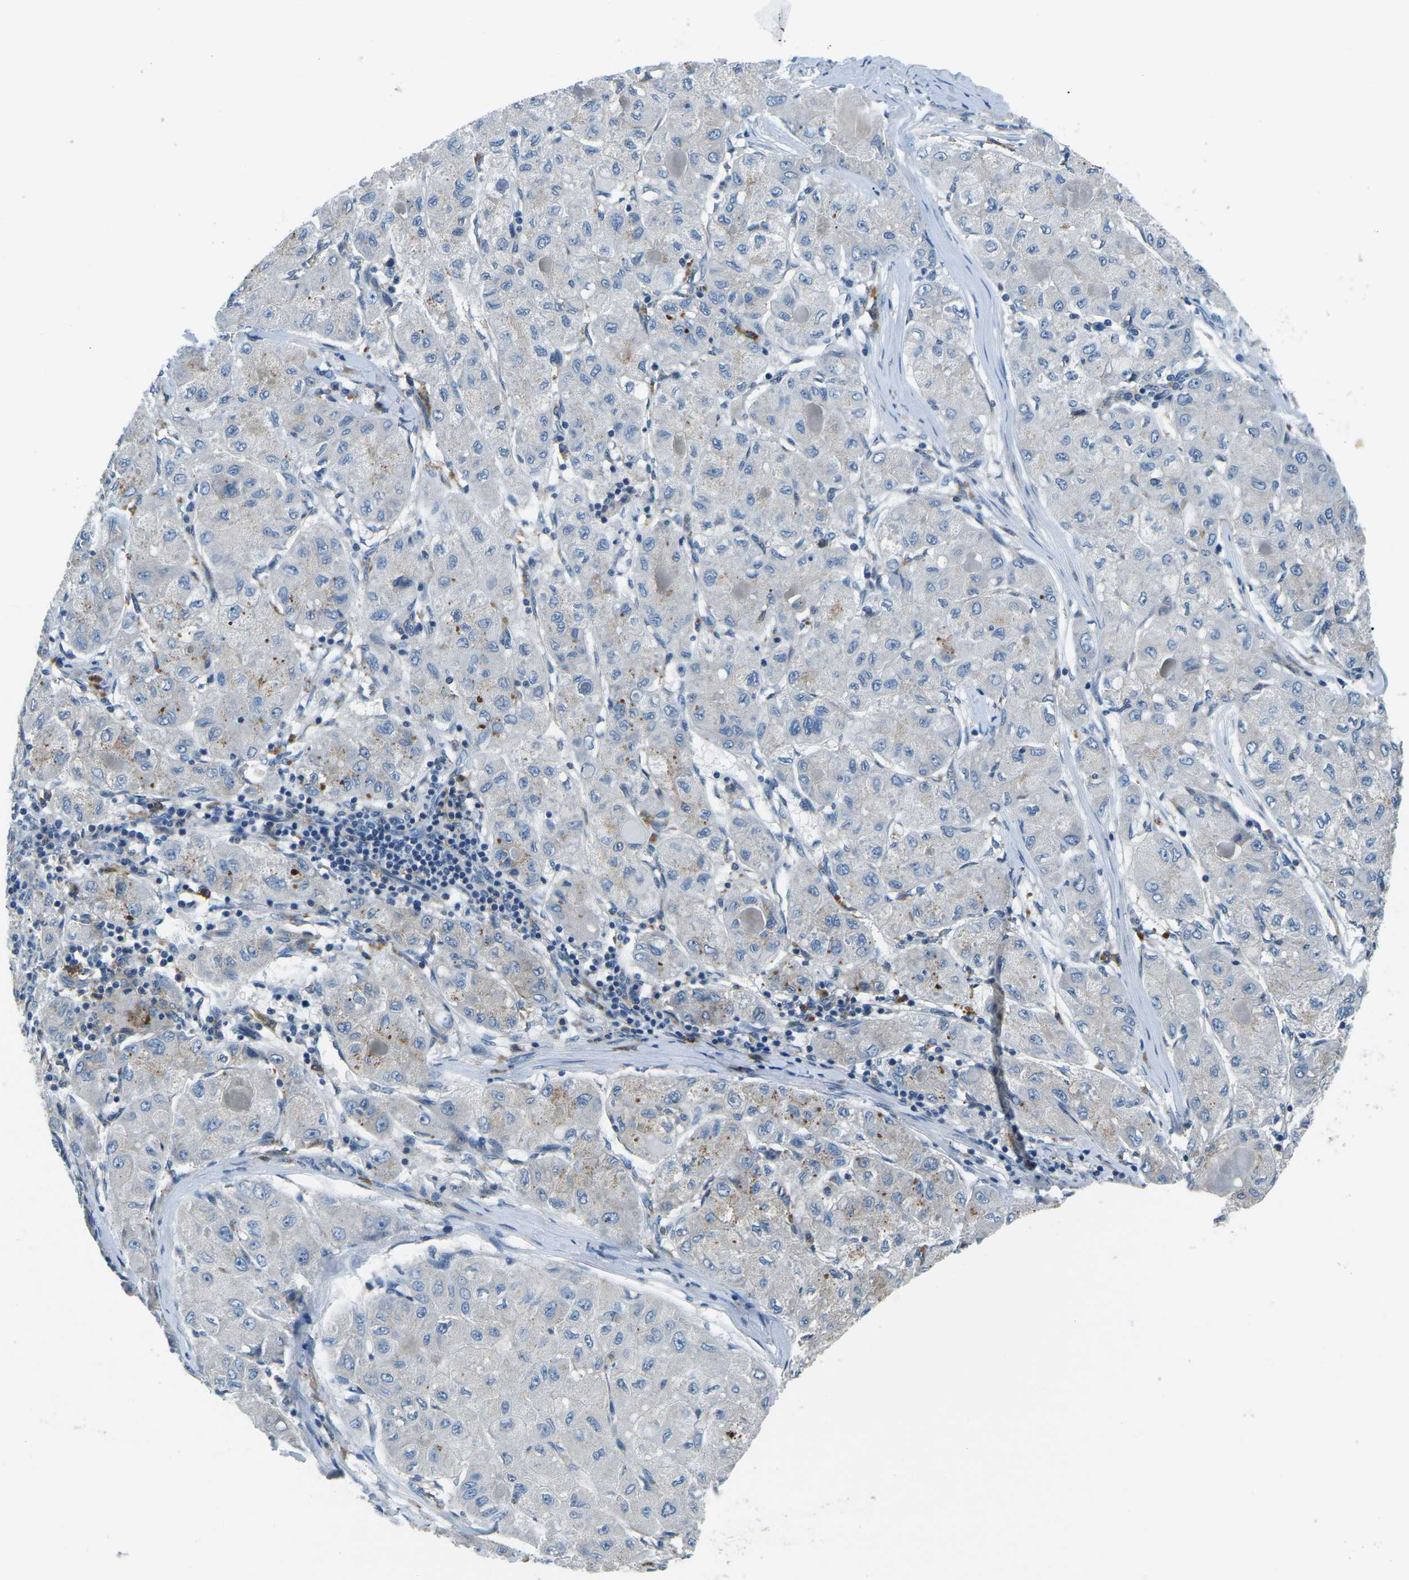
{"staining": {"intensity": "negative", "quantity": "none", "location": "none"}, "tissue": "liver cancer", "cell_type": "Tumor cells", "image_type": "cancer", "snomed": [{"axis": "morphology", "description": "Carcinoma, Hepatocellular, NOS"}, {"axis": "topography", "description": "Liver"}], "caption": "High power microscopy micrograph of an IHC image of hepatocellular carcinoma (liver), revealing no significant staining in tumor cells.", "gene": "CD1D", "patient": {"sex": "male", "age": 80}}